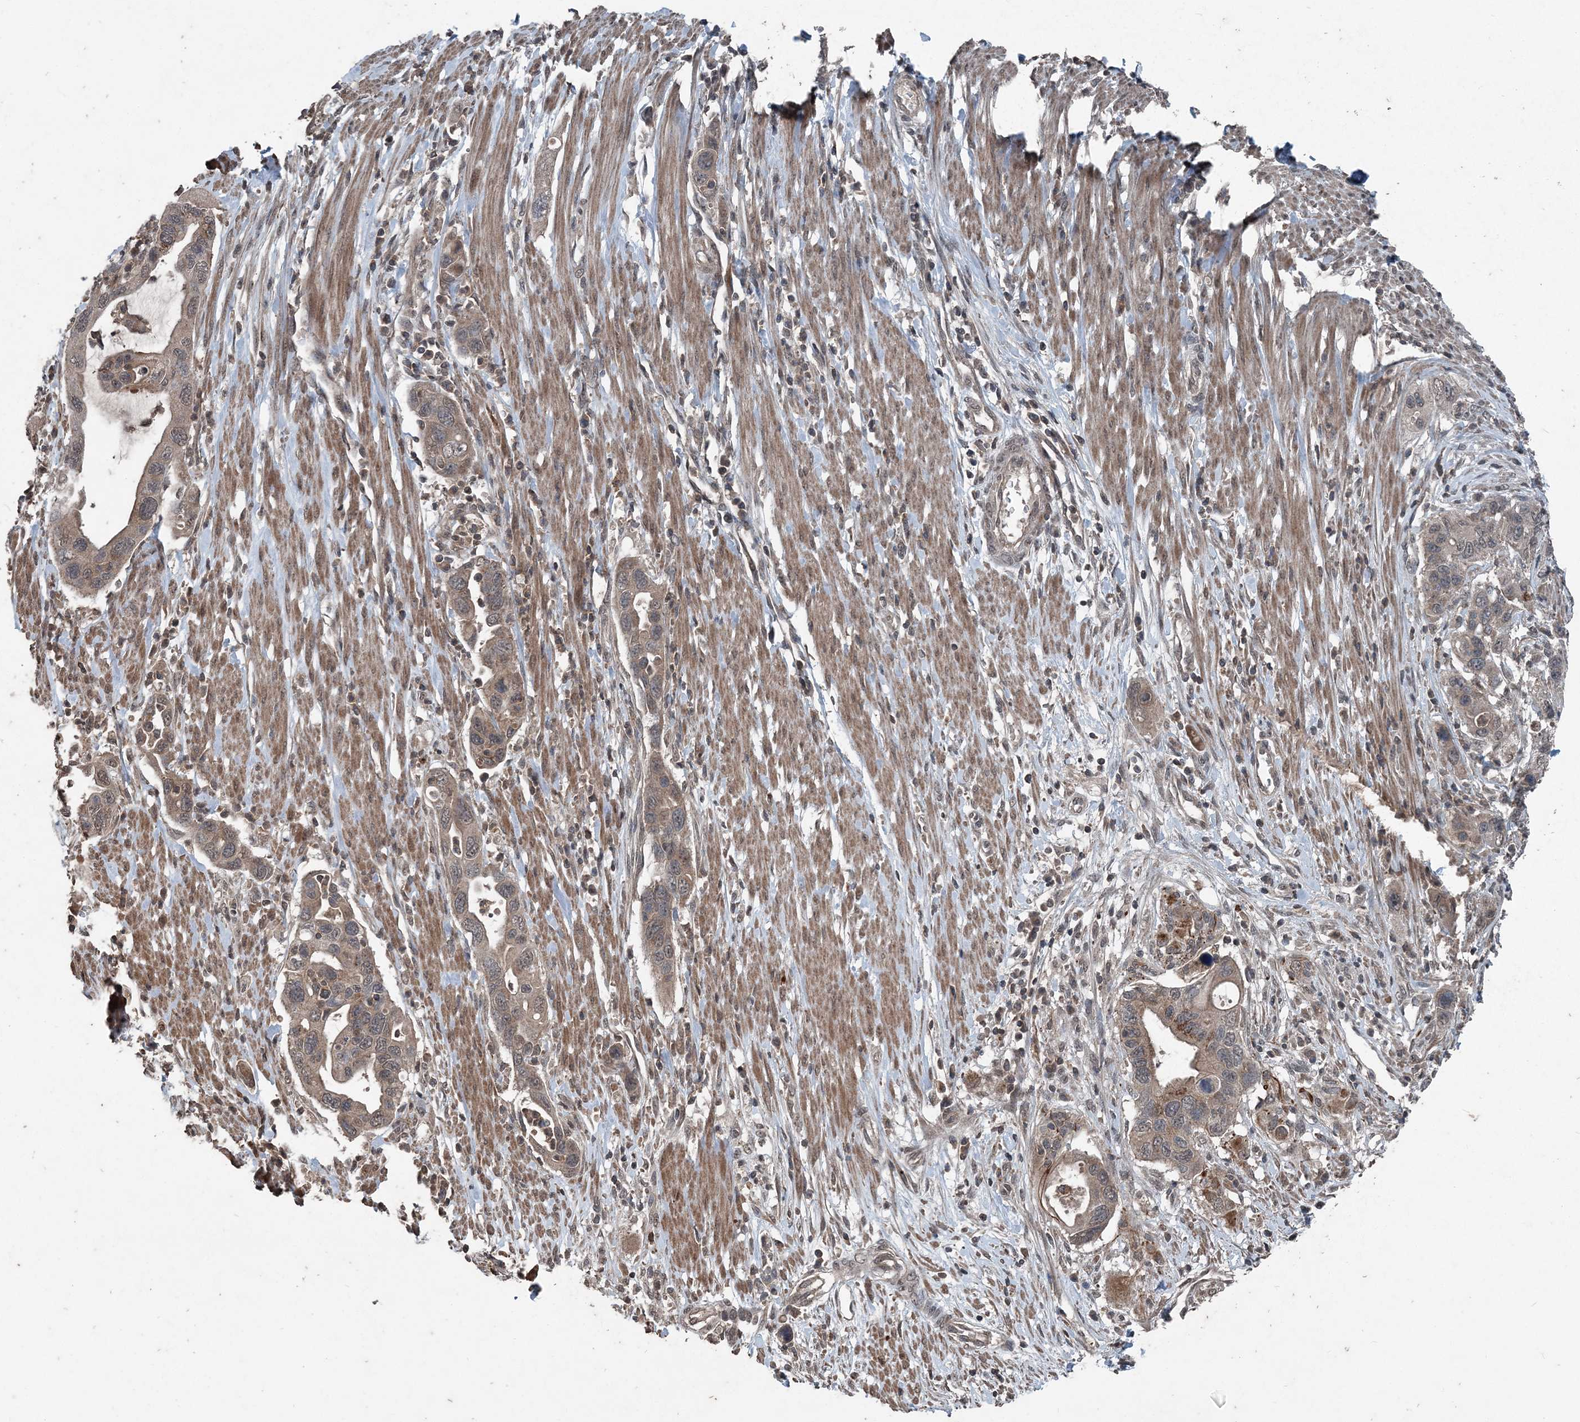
{"staining": {"intensity": "weak", "quantity": ">75%", "location": "cytoplasmic/membranous"}, "tissue": "pancreatic cancer", "cell_type": "Tumor cells", "image_type": "cancer", "snomed": [{"axis": "morphology", "description": "Adenocarcinoma, NOS"}, {"axis": "topography", "description": "Pancreas"}], "caption": "Pancreatic cancer (adenocarcinoma) stained with a brown dye displays weak cytoplasmic/membranous positive positivity in approximately >75% of tumor cells.", "gene": "CFL1", "patient": {"sex": "female", "age": 71}}